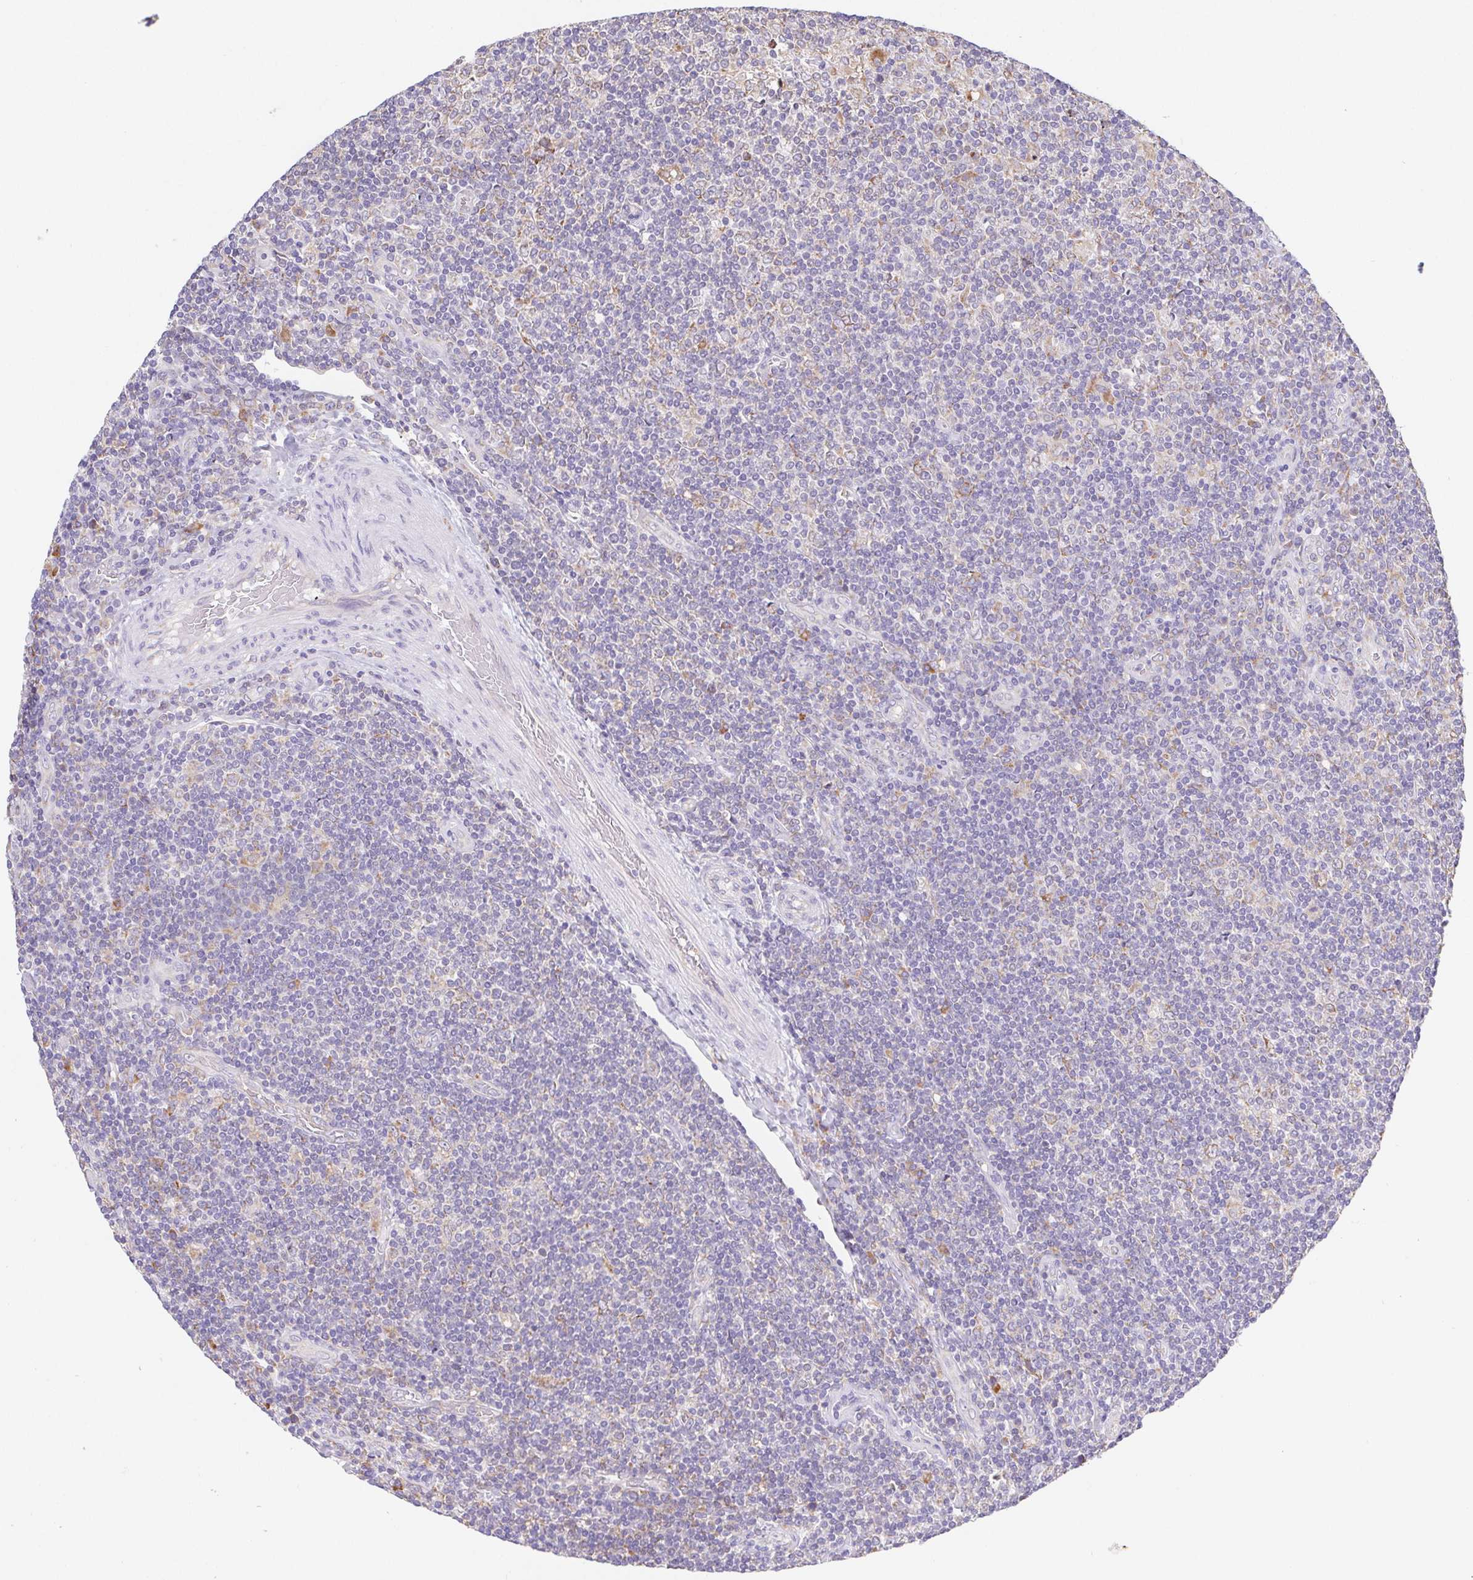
{"staining": {"intensity": "weak", "quantity": "<25%", "location": "cytoplasmic/membranous"}, "tissue": "lymphoma", "cell_type": "Tumor cells", "image_type": "cancer", "snomed": [{"axis": "morphology", "description": "Hodgkin's disease, NOS"}, {"axis": "topography", "description": "Lymph node"}], "caption": "Immunohistochemistry image of neoplastic tissue: lymphoma stained with DAB (3,3'-diaminobenzidine) displays no significant protein expression in tumor cells. Brightfield microscopy of immunohistochemistry stained with DAB (3,3'-diaminobenzidine) (brown) and hematoxylin (blue), captured at high magnification.", "gene": "ADAM8", "patient": {"sex": "male", "age": 40}}